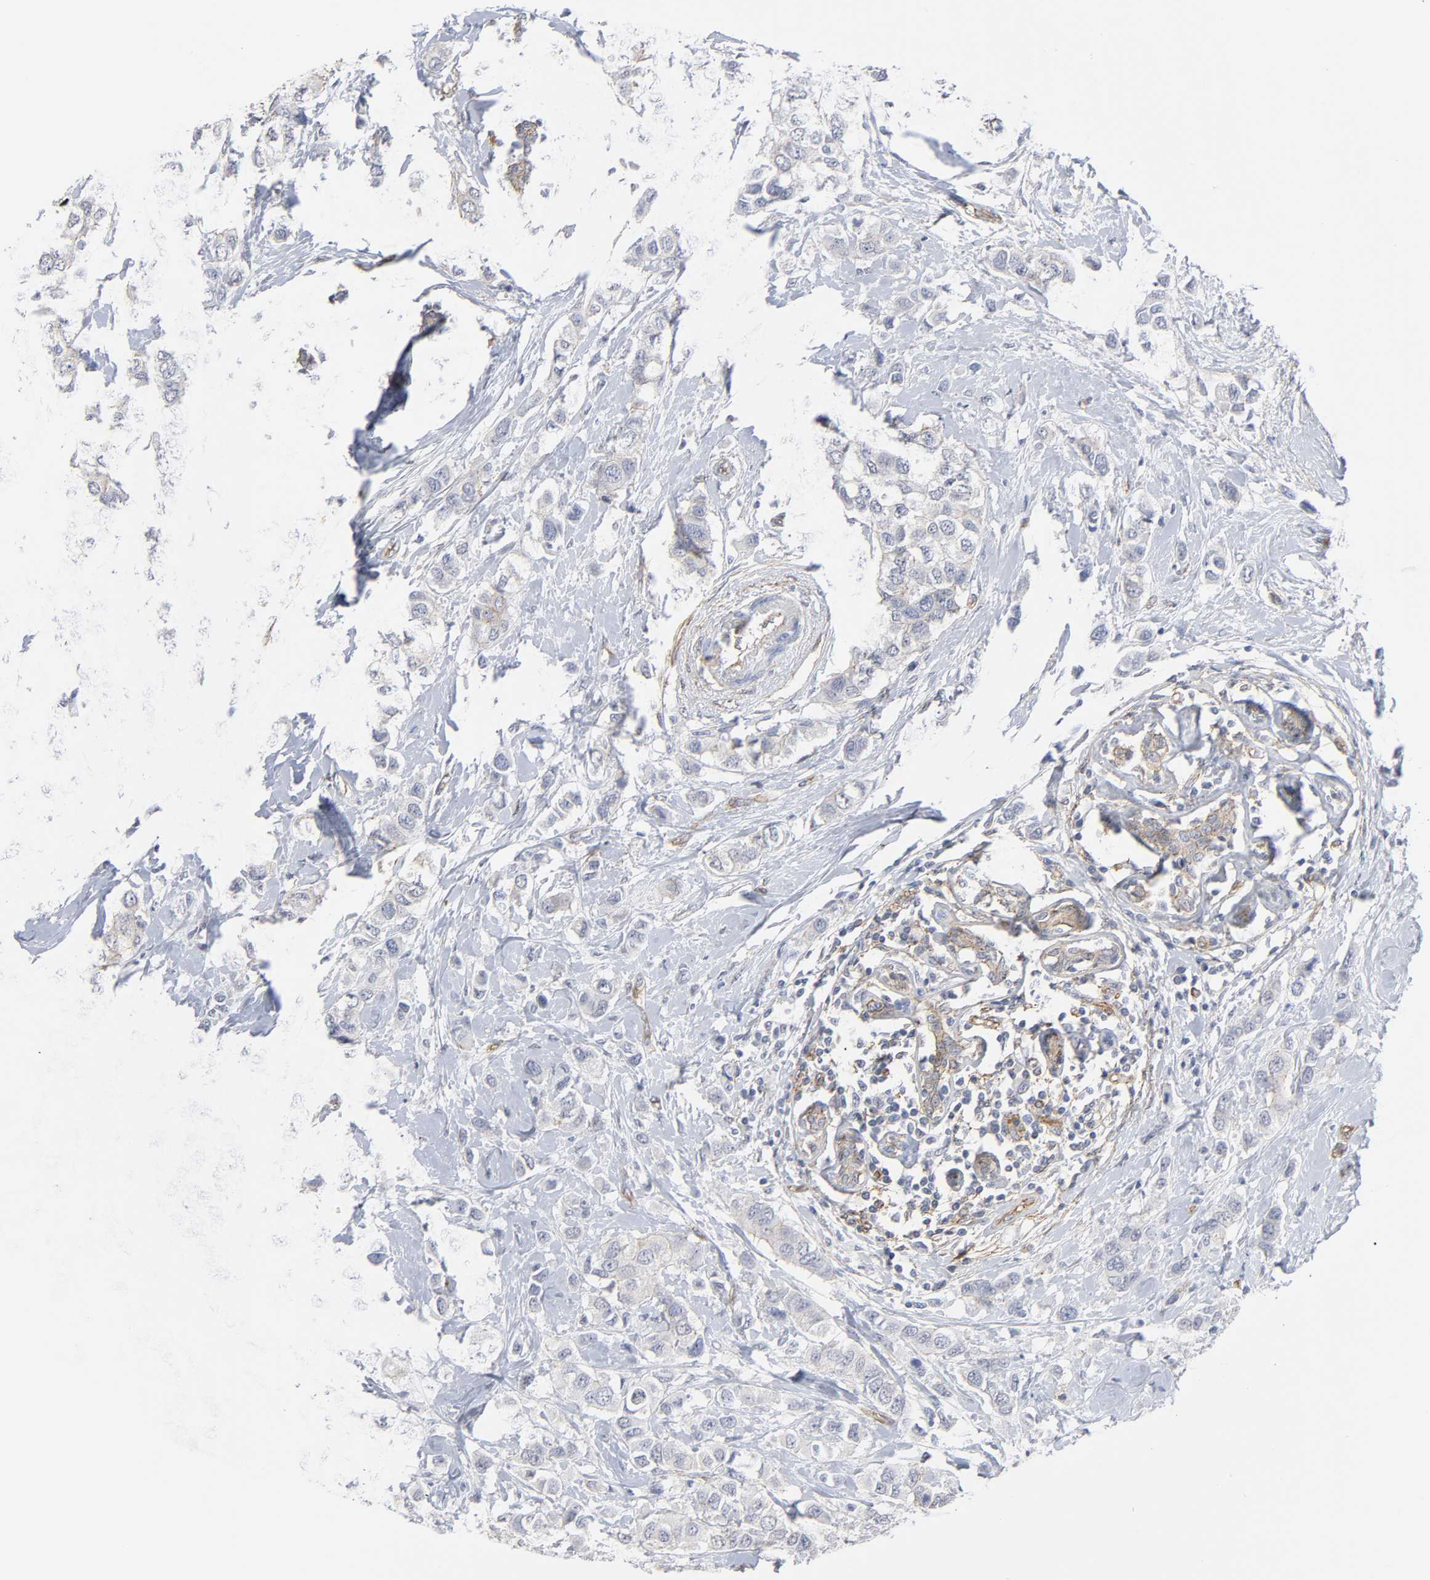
{"staining": {"intensity": "negative", "quantity": "none", "location": "none"}, "tissue": "breast cancer", "cell_type": "Tumor cells", "image_type": "cancer", "snomed": [{"axis": "morphology", "description": "Duct carcinoma"}, {"axis": "topography", "description": "Breast"}], "caption": "Protein analysis of intraductal carcinoma (breast) displays no significant positivity in tumor cells. (DAB (3,3'-diaminobenzidine) immunohistochemistry (IHC) with hematoxylin counter stain).", "gene": "SPTAN1", "patient": {"sex": "female", "age": 50}}